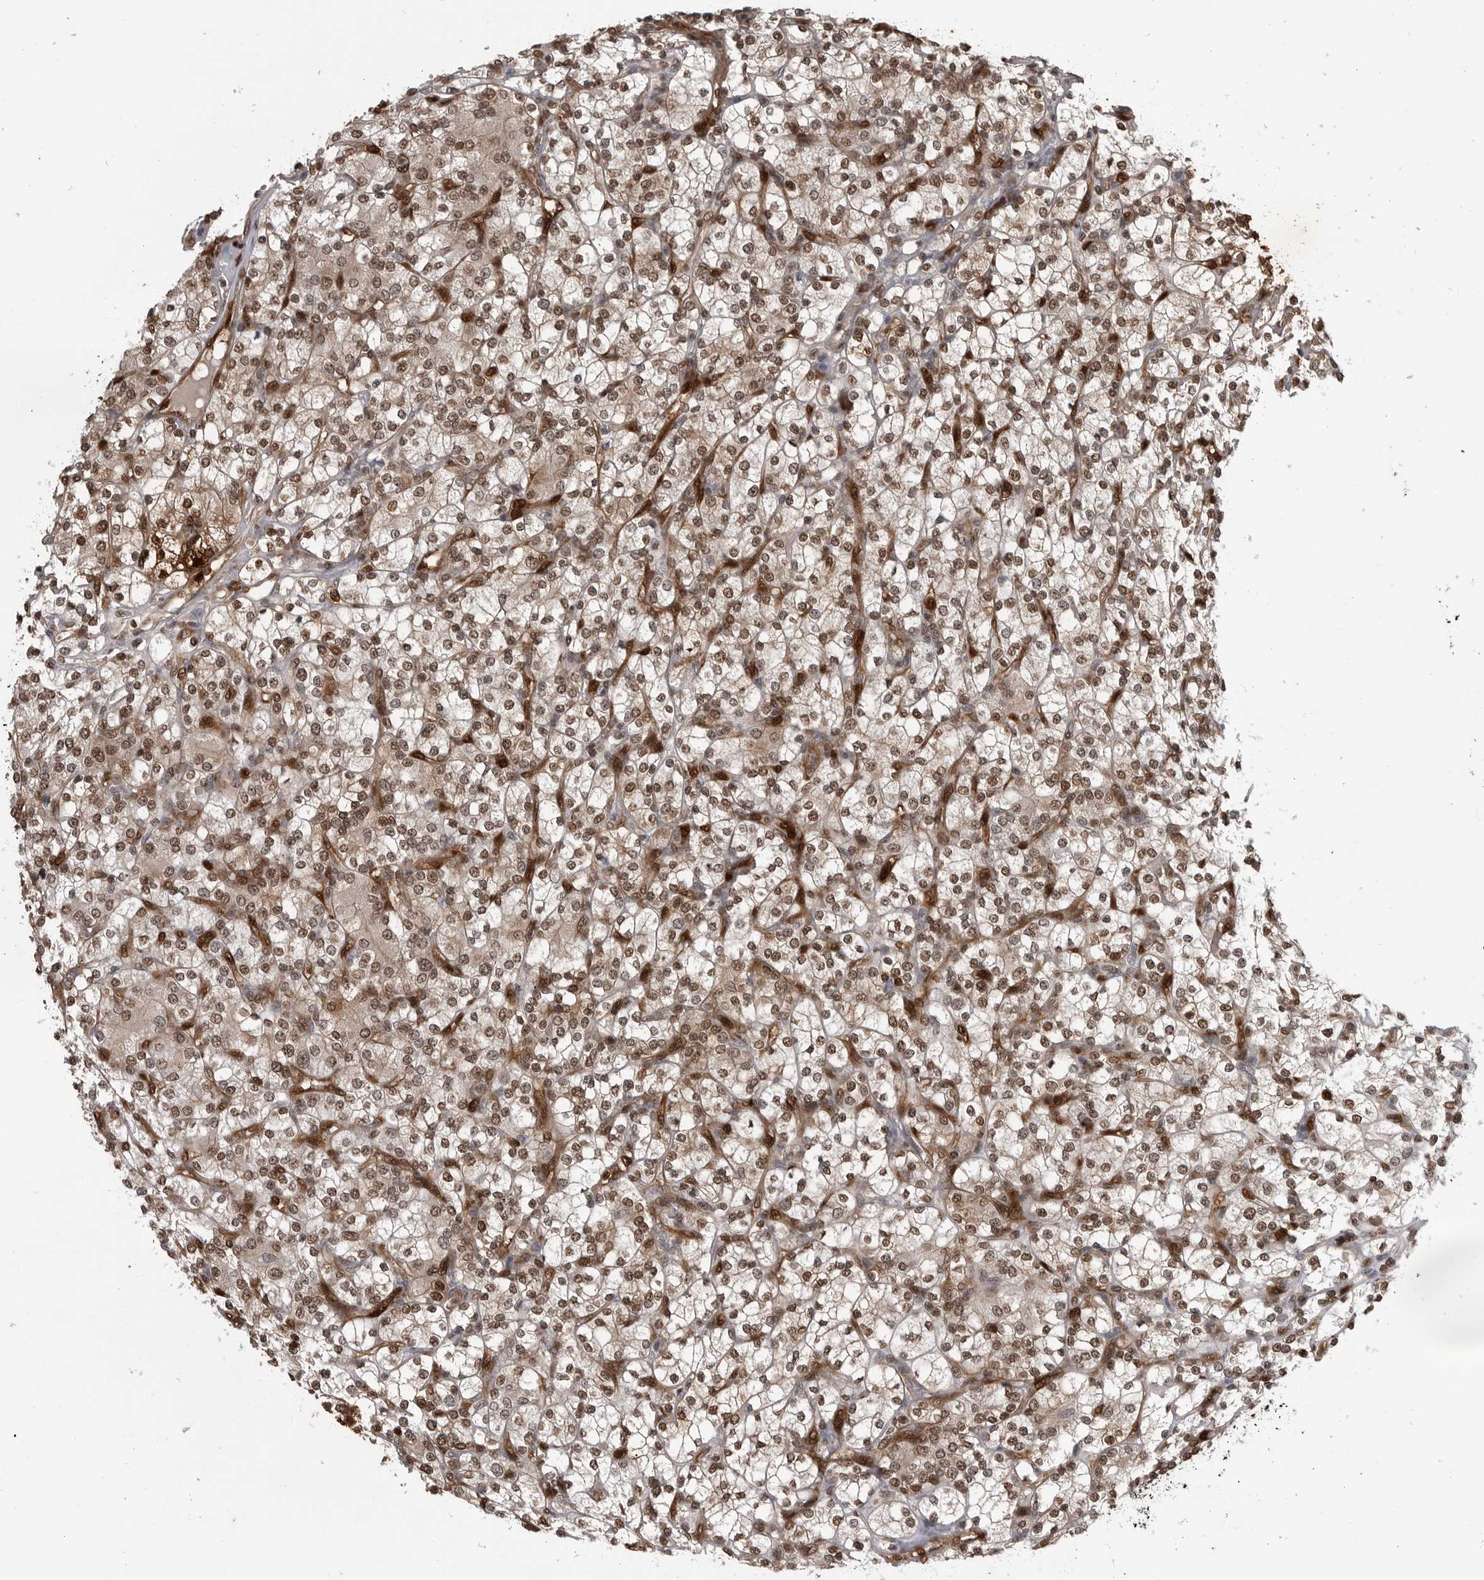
{"staining": {"intensity": "moderate", "quantity": ">75%", "location": "cytoplasmic/membranous,nuclear"}, "tissue": "renal cancer", "cell_type": "Tumor cells", "image_type": "cancer", "snomed": [{"axis": "morphology", "description": "Adenocarcinoma, NOS"}, {"axis": "topography", "description": "Kidney"}], "caption": "Brown immunohistochemical staining in human adenocarcinoma (renal) displays moderate cytoplasmic/membranous and nuclear expression in approximately >75% of tumor cells.", "gene": "SMAD2", "patient": {"sex": "male", "age": 77}}